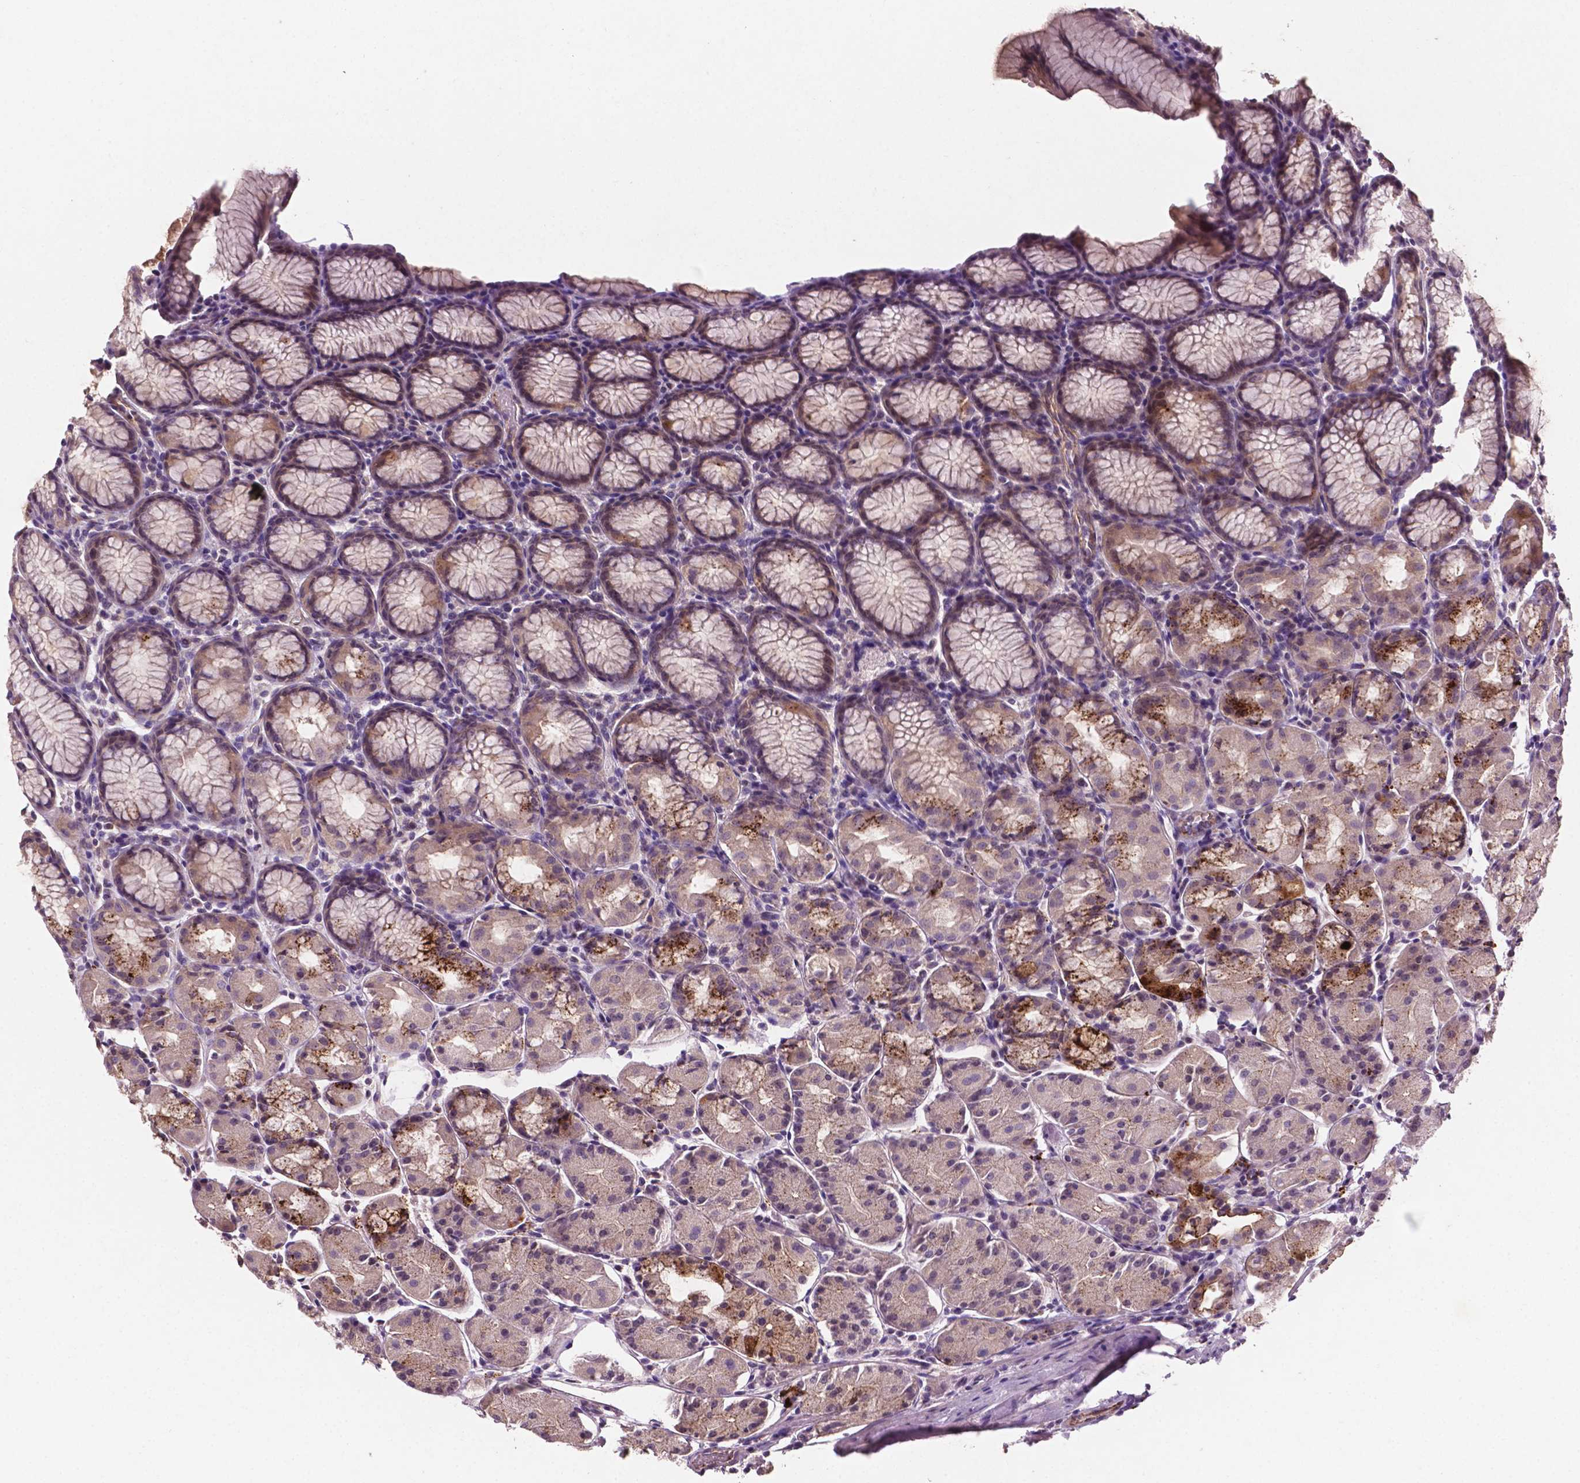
{"staining": {"intensity": "strong", "quantity": "<25%", "location": "cytoplasmic/membranous"}, "tissue": "stomach", "cell_type": "Glandular cells", "image_type": "normal", "snomed": [{"axis": "morphology", "description": "Normal tissue, NOS"}, {"axis": "topography", "description": "Stomach, upper"}], "caption": "Immunohistochemistry staining of normal stomach, which displays medium levels of strong cytoplasmic/membranous positivity in about <25% of glandular cells indicating strong cytoplasmic/membranous protein expression. The staining was performed using DAB (3,3'-diaminobenzidine) (brown) for protein detection and nuclei were counterstained in hematoxylin (blue).", "gene": "ARL5C", "patient": {"sex": "male", "age": 47}}